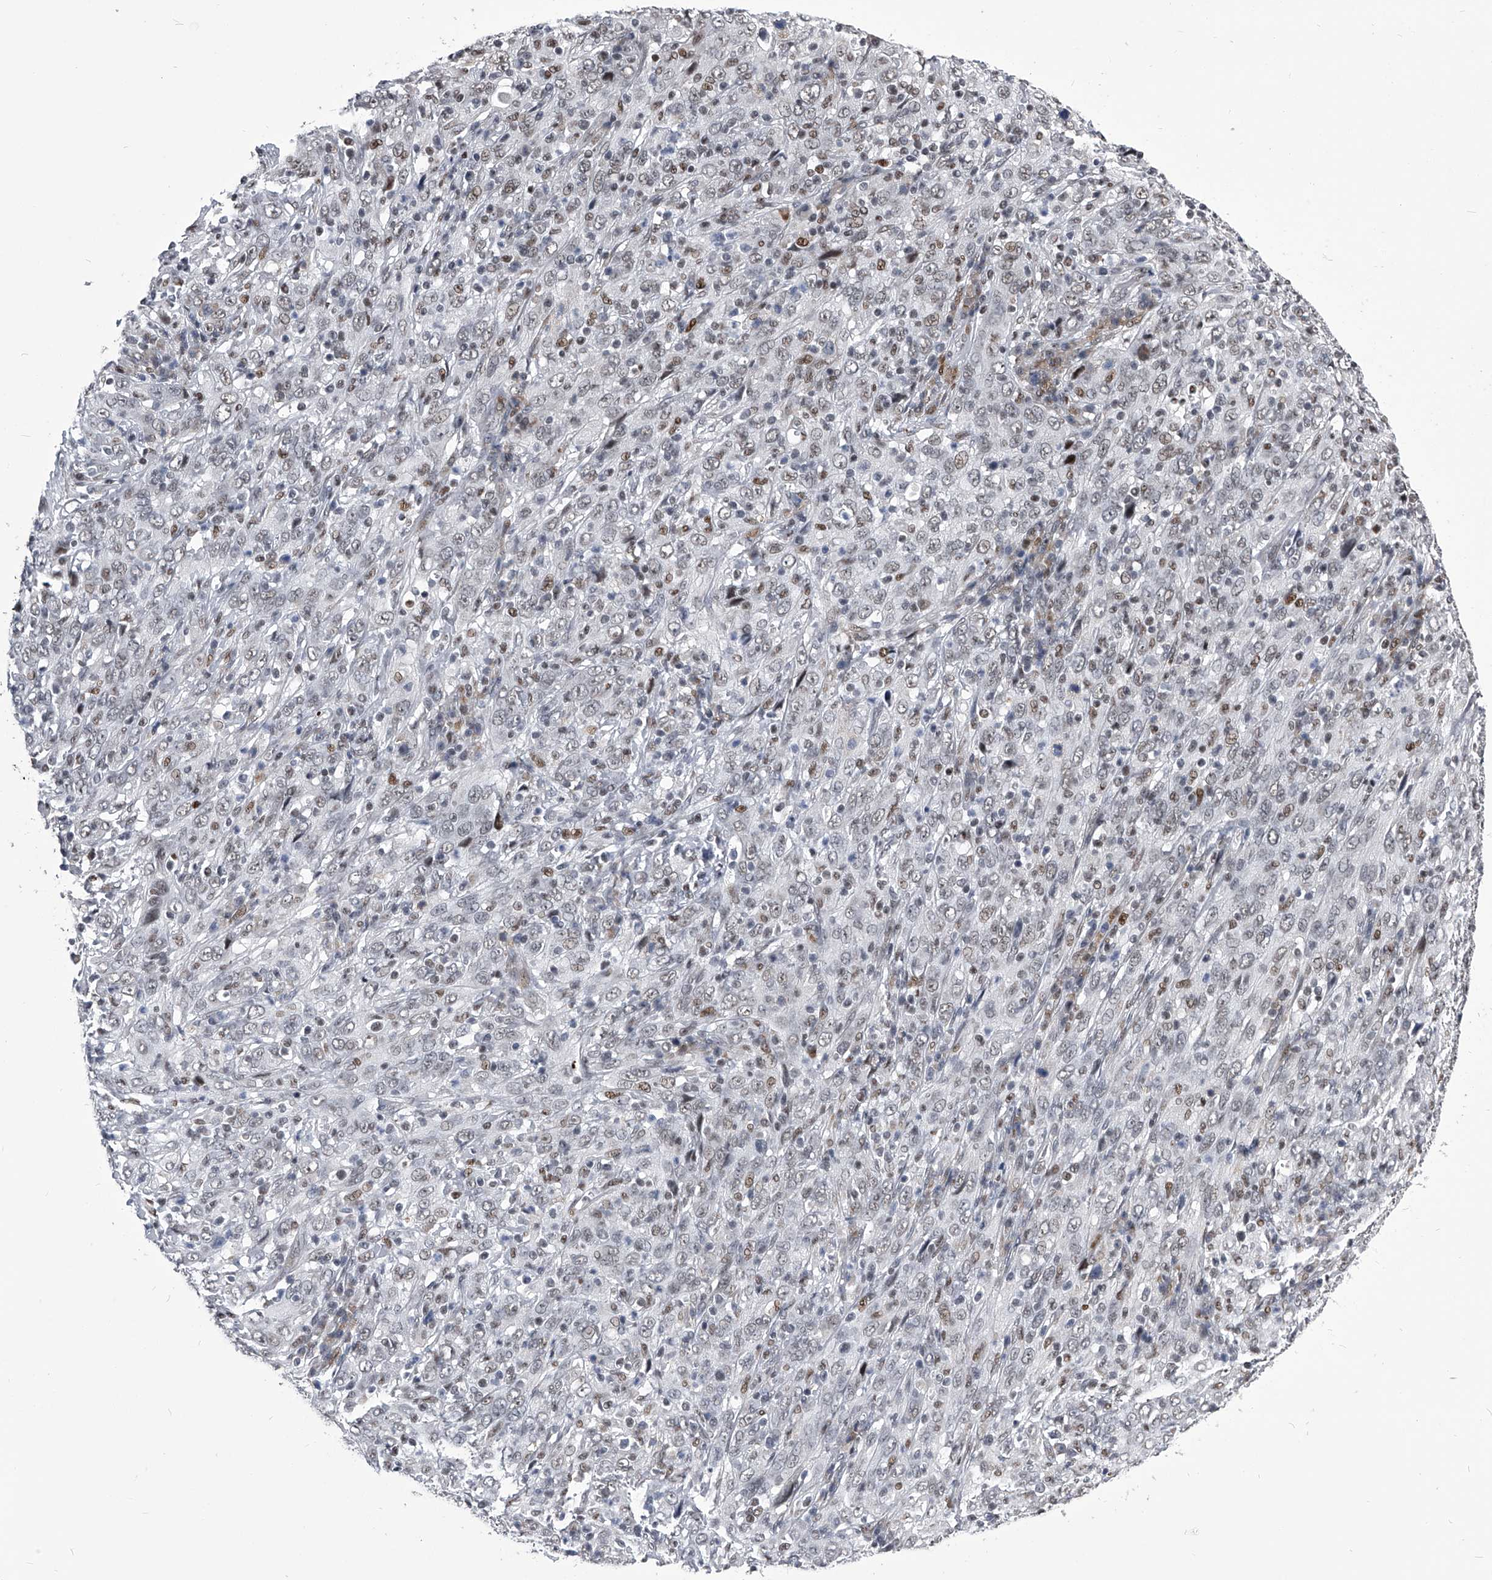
{"staining": {"intensity": "weak", "quantity": "25%-75%", "location": "nuclear"}, "tissue": "cervical cancer", "cell_type": "Tumor cells", "image_type": "cancer", "snomed": [{"axis": "morphology", "description": "Squamous cell carcinoma, NOS"}, {"axis": "topography", "description": "Cervix"}], "caption": "Immunohistochemistry (IHC) of human cervical cancer (squamous cell carcinoma) displays low levels of weak nuclear expression in about 25%-75% of tumor cells.", "gene": "CMTR1", "patient": {"sex": "female", "age": 46}}